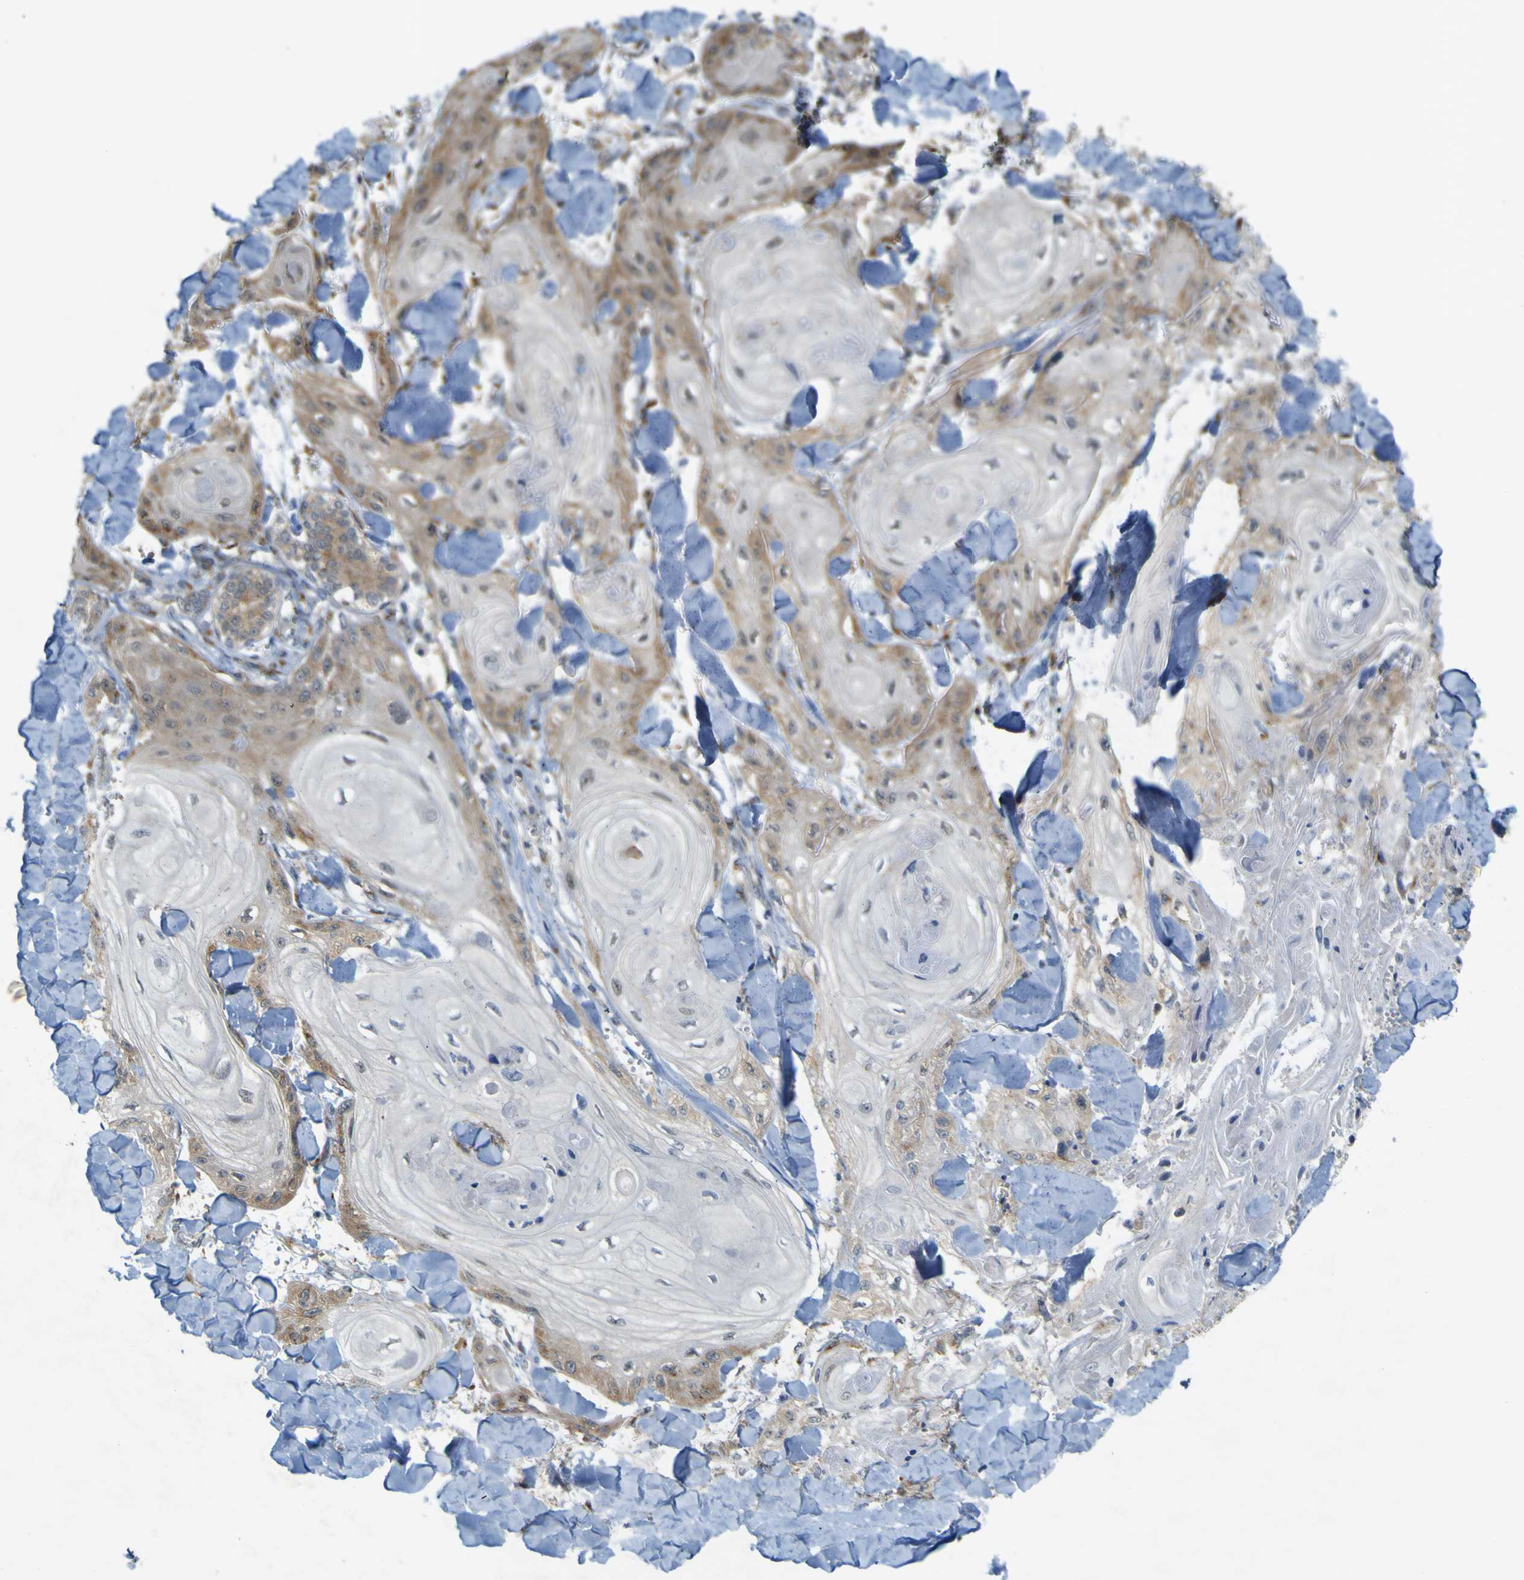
{"staining": {"intensity": "weak", "quantity": "<25%", "location": "cytoplasmic/membranous"}, "tissue": "skin cancer", "cell_type": "Tumor cells", "image_type": "cancer", "snomed": [{"axis": "morphology", "description": "Squamous cell carcinoma, NOS"}, {"axis": "topography", "description": "Skin"}], "caption": "The image displays no significant positivity in tumor cells of skin cancer.", "gene": "IGF2R", "patient": {"sex": "male", "age": 74}}